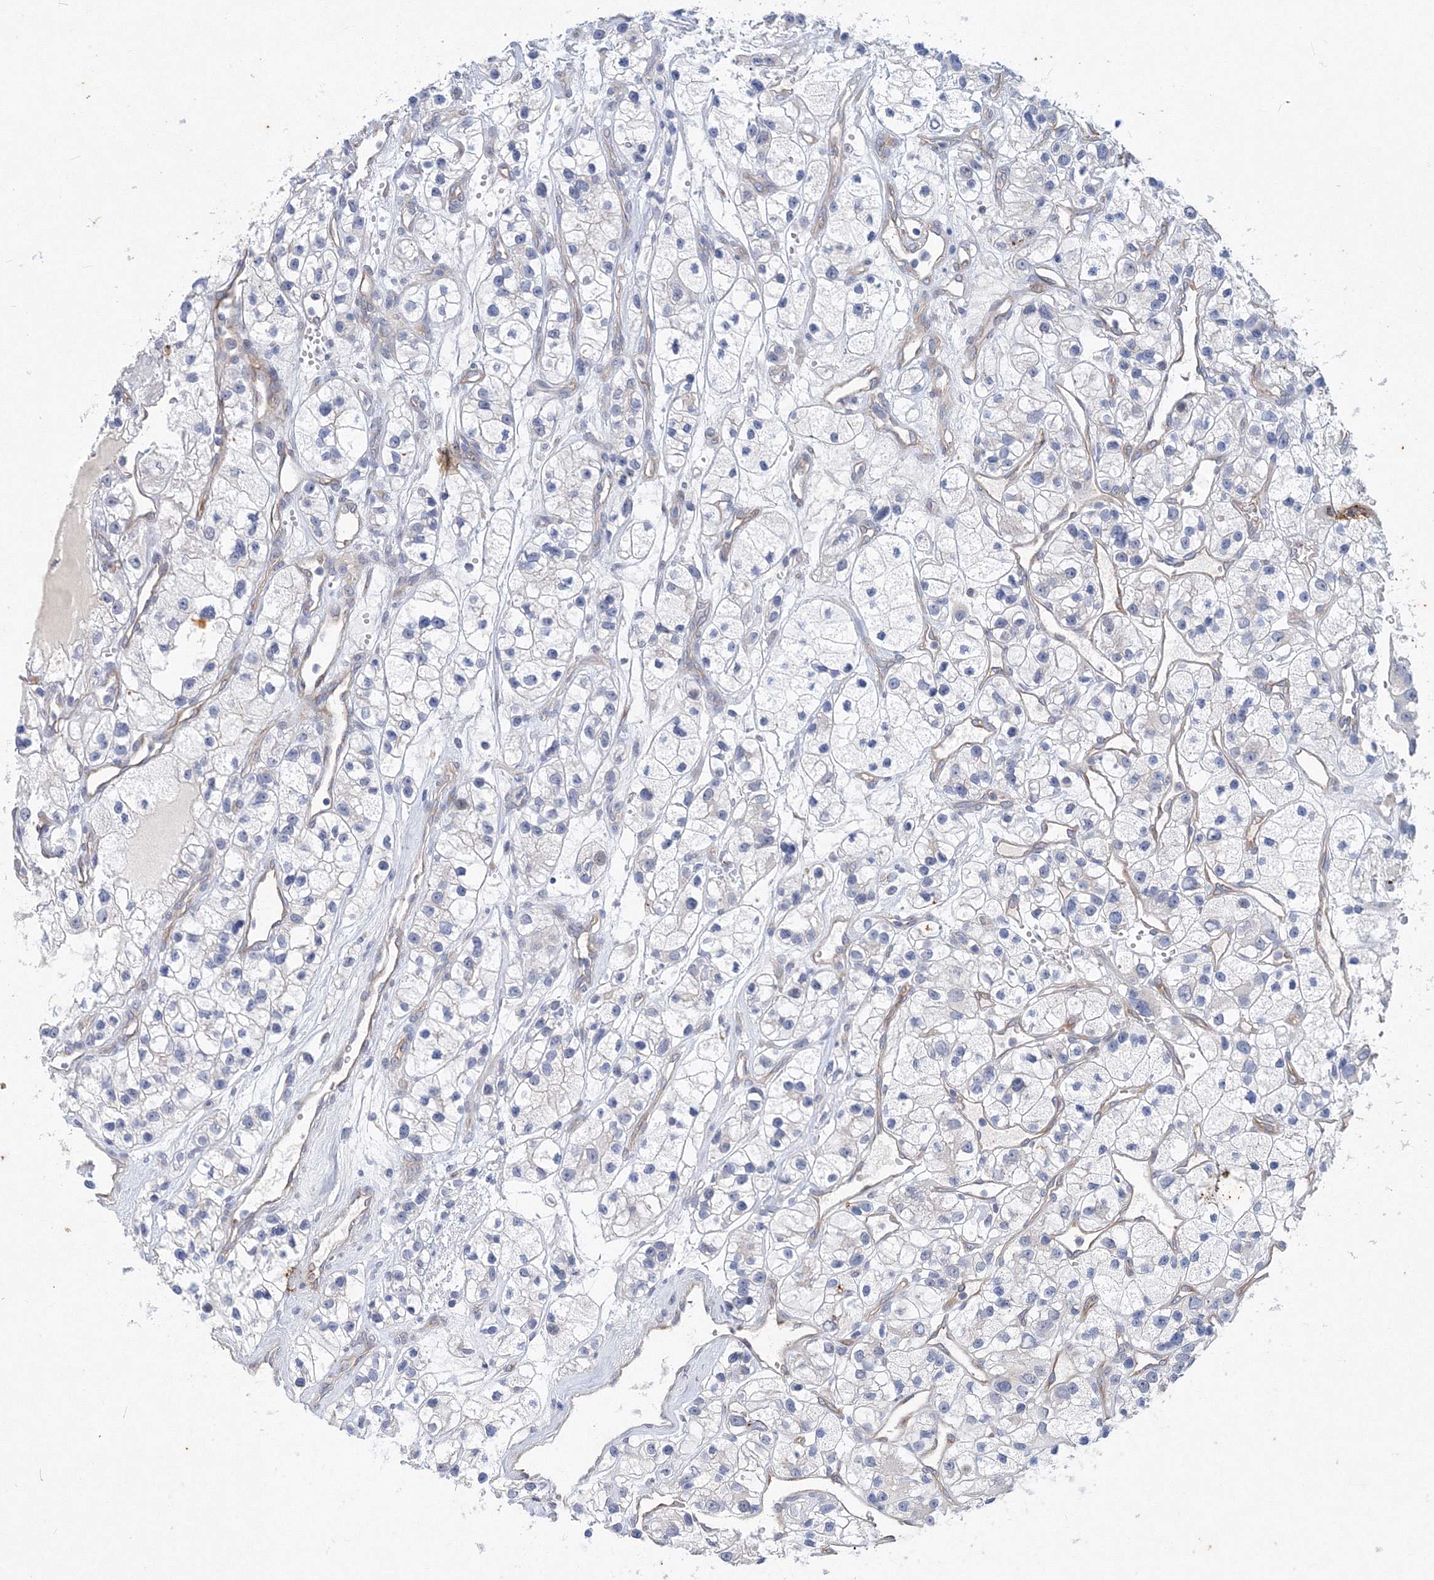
{"staining": {"intensity": "negative", "quantity": "none", "location": "none"}, "tissue": "renal cancer", "cell_type": "Tumor cells", "image_type": "cancer", "snomed": [{"axis": "morphology", "description": "Adenocarcinoma, NOS"}, {"axis": "topography", "description": "Kidney"}], "caption": "Protein analysis of renal adenocarcinoma reveals no significant staining in tumor cells. (DAB immunohistochemistry, high magnification).", "gene": "TANC1", "patient": {"sex": "female", "age": 57}}